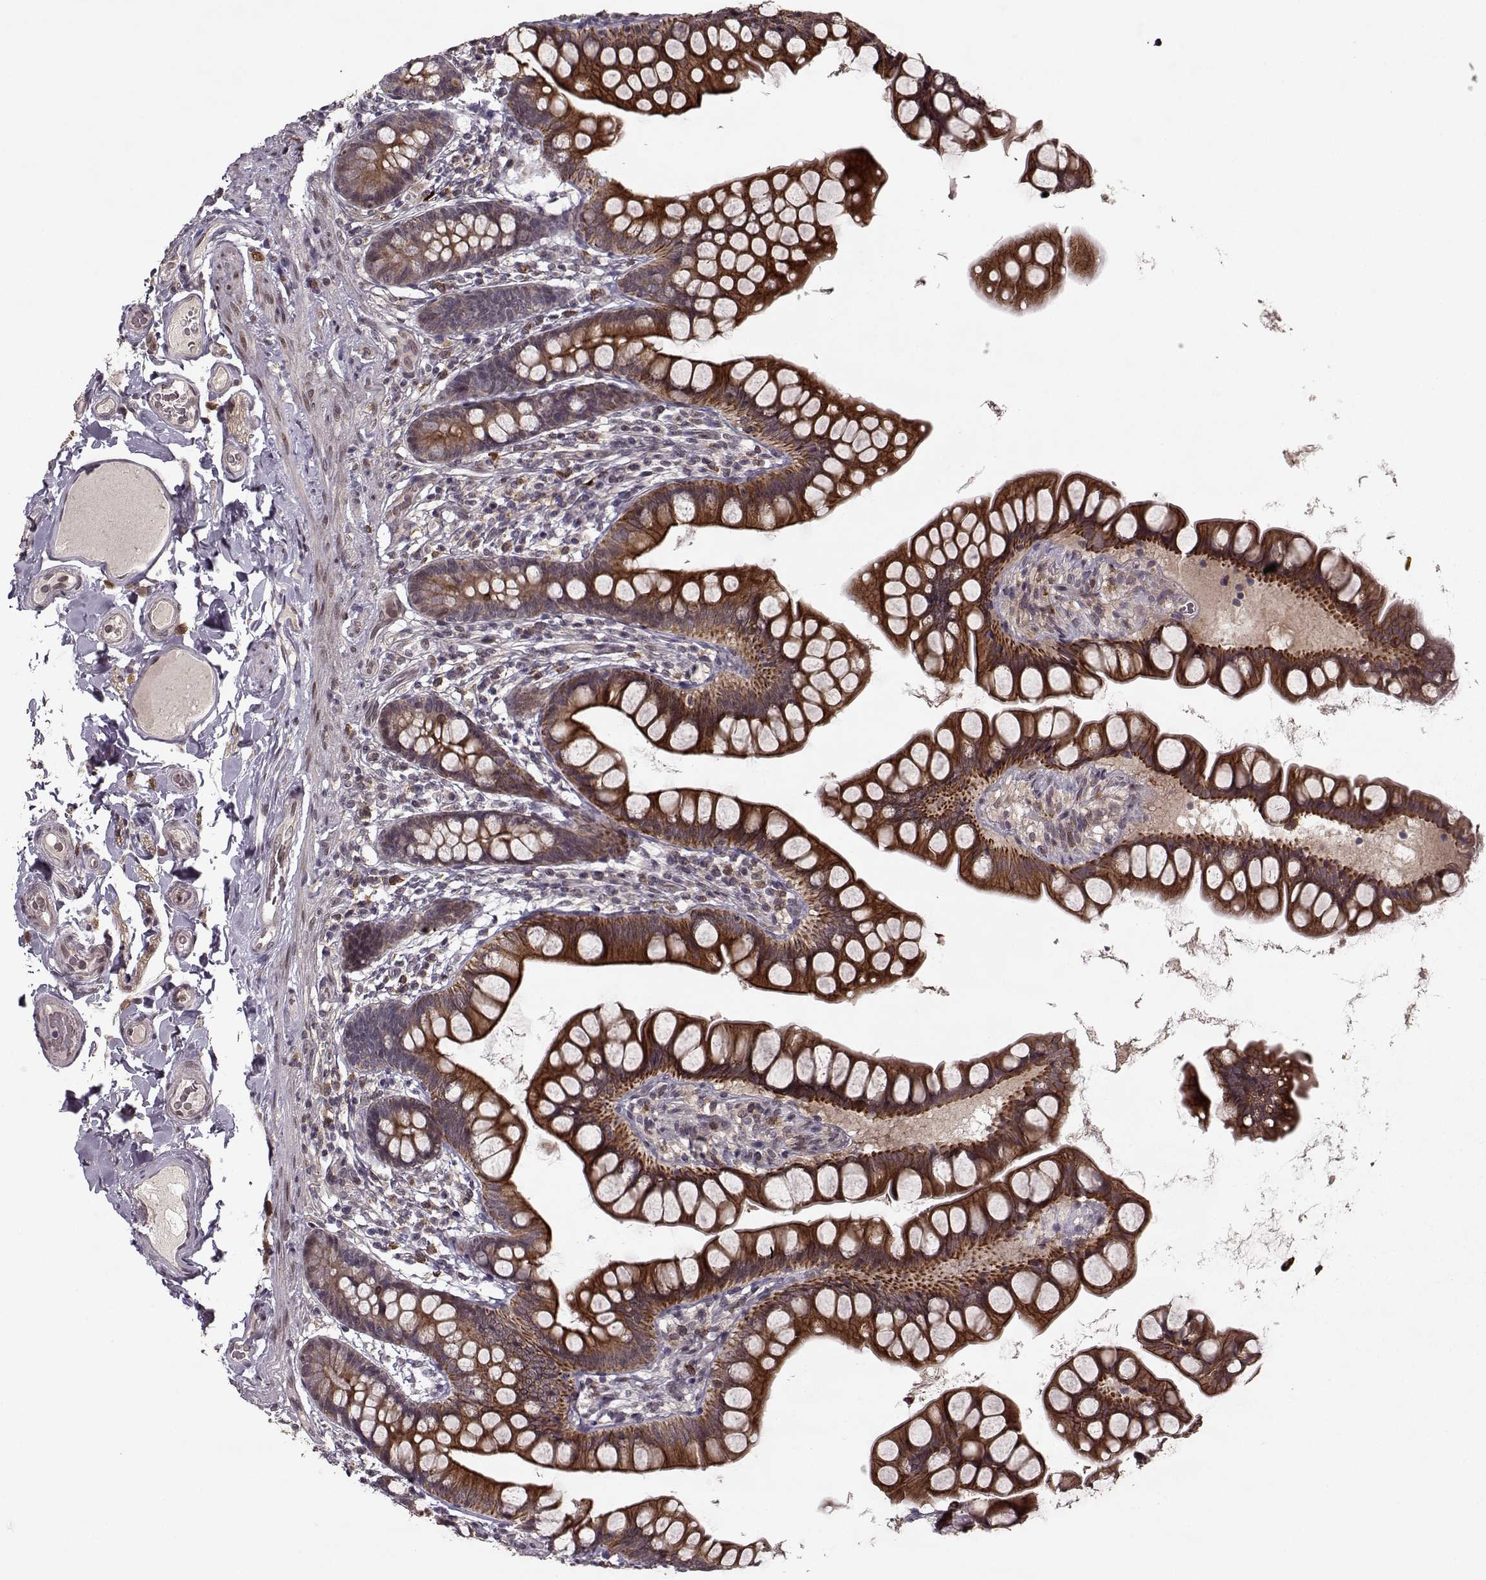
{"staining": {"intensity": "strong", "quantity": ">75%", "location": "cytoplasmic/membranous"}, "tissue": "small intestine", "cell_type": "Glandular cells", "image_type": "normal", "snomed": [{"axis": "morphology", "description": "Normal tissue, NOS"}, {"axis": "topography", "description": "Small intestine"}], "caption": "Protein staining demonstrates strong cytoplasmic/membranous expression in approximately >75% of glandular cells in benign small intestine.", "gene": "DENND4B", "patient": {"sex": "male", "age": 70}}